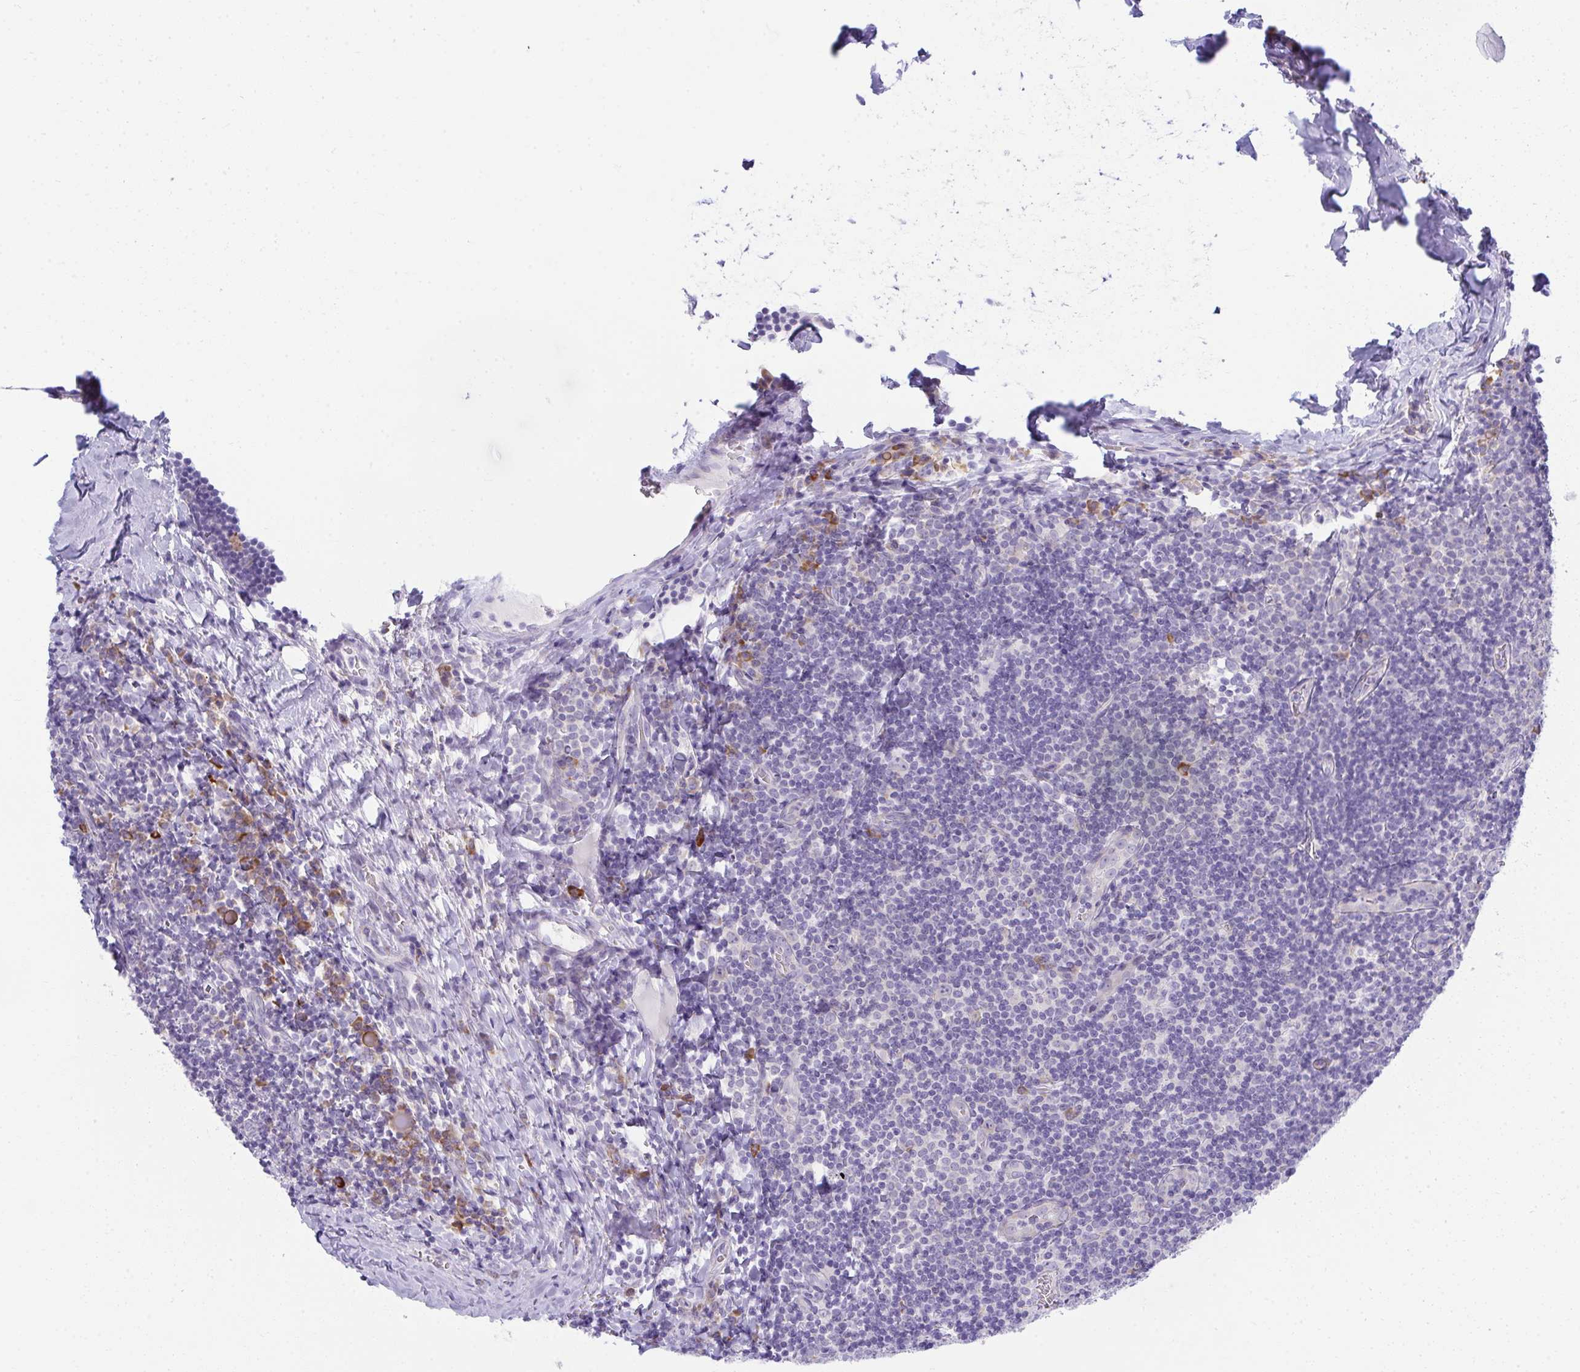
{"staining": {"intensity": "negative", "quantity": "none", "location": "none"}, "tissue": "tonsil", "cell_type": "Germinal center cells", "image_type": "normal", "snomed": [{"axis": "morphology", "description": "Normal tissue, NOS"}, {"axis": "morphology", "description": "Inflammation, NOS"}, {"axis": "topography", "description": "Tonsil"}], "caption": "This is an IHC image of unremarkable human tonsil. There is no positivity in germinal center cells.", "gene": "FASLG", "patient": {"sex": "female", "age": 31}}